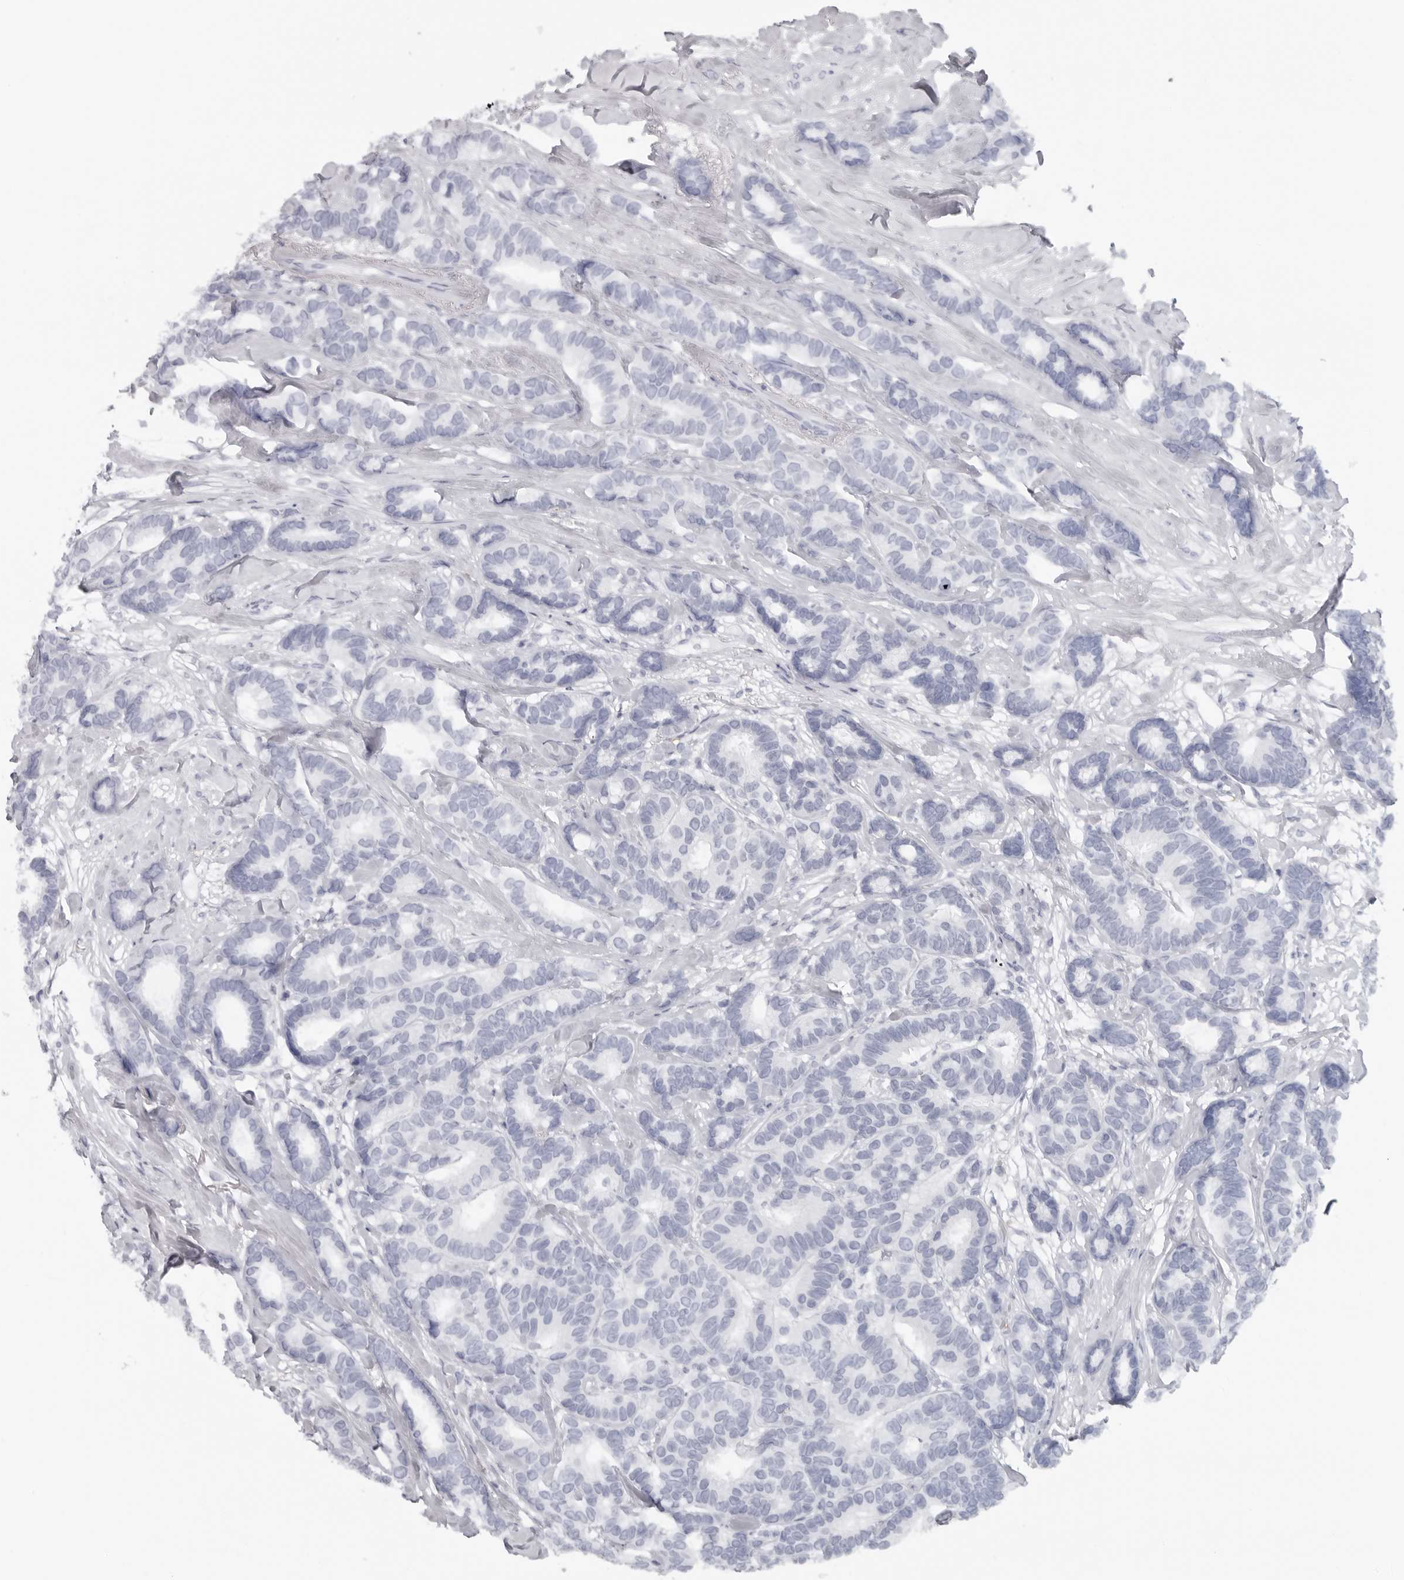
{"staining": {"intensity": "negative", "quantity": "none", "location": "none"}, "tissue": "breast cancer", "cell_type": "Tumor cells", "image_type": "cancer", "snomed": [{"axis": "morphology", "description": "Duct carcinoma"}, {"axis": "topography", "description": "Breast"}], "caption": "Breast intraductal carcinoma stained for a protein using IHC shows no positivity tumor cells.", "gene": "EPB41", "patient": {"sex": "female", "age": 87}}